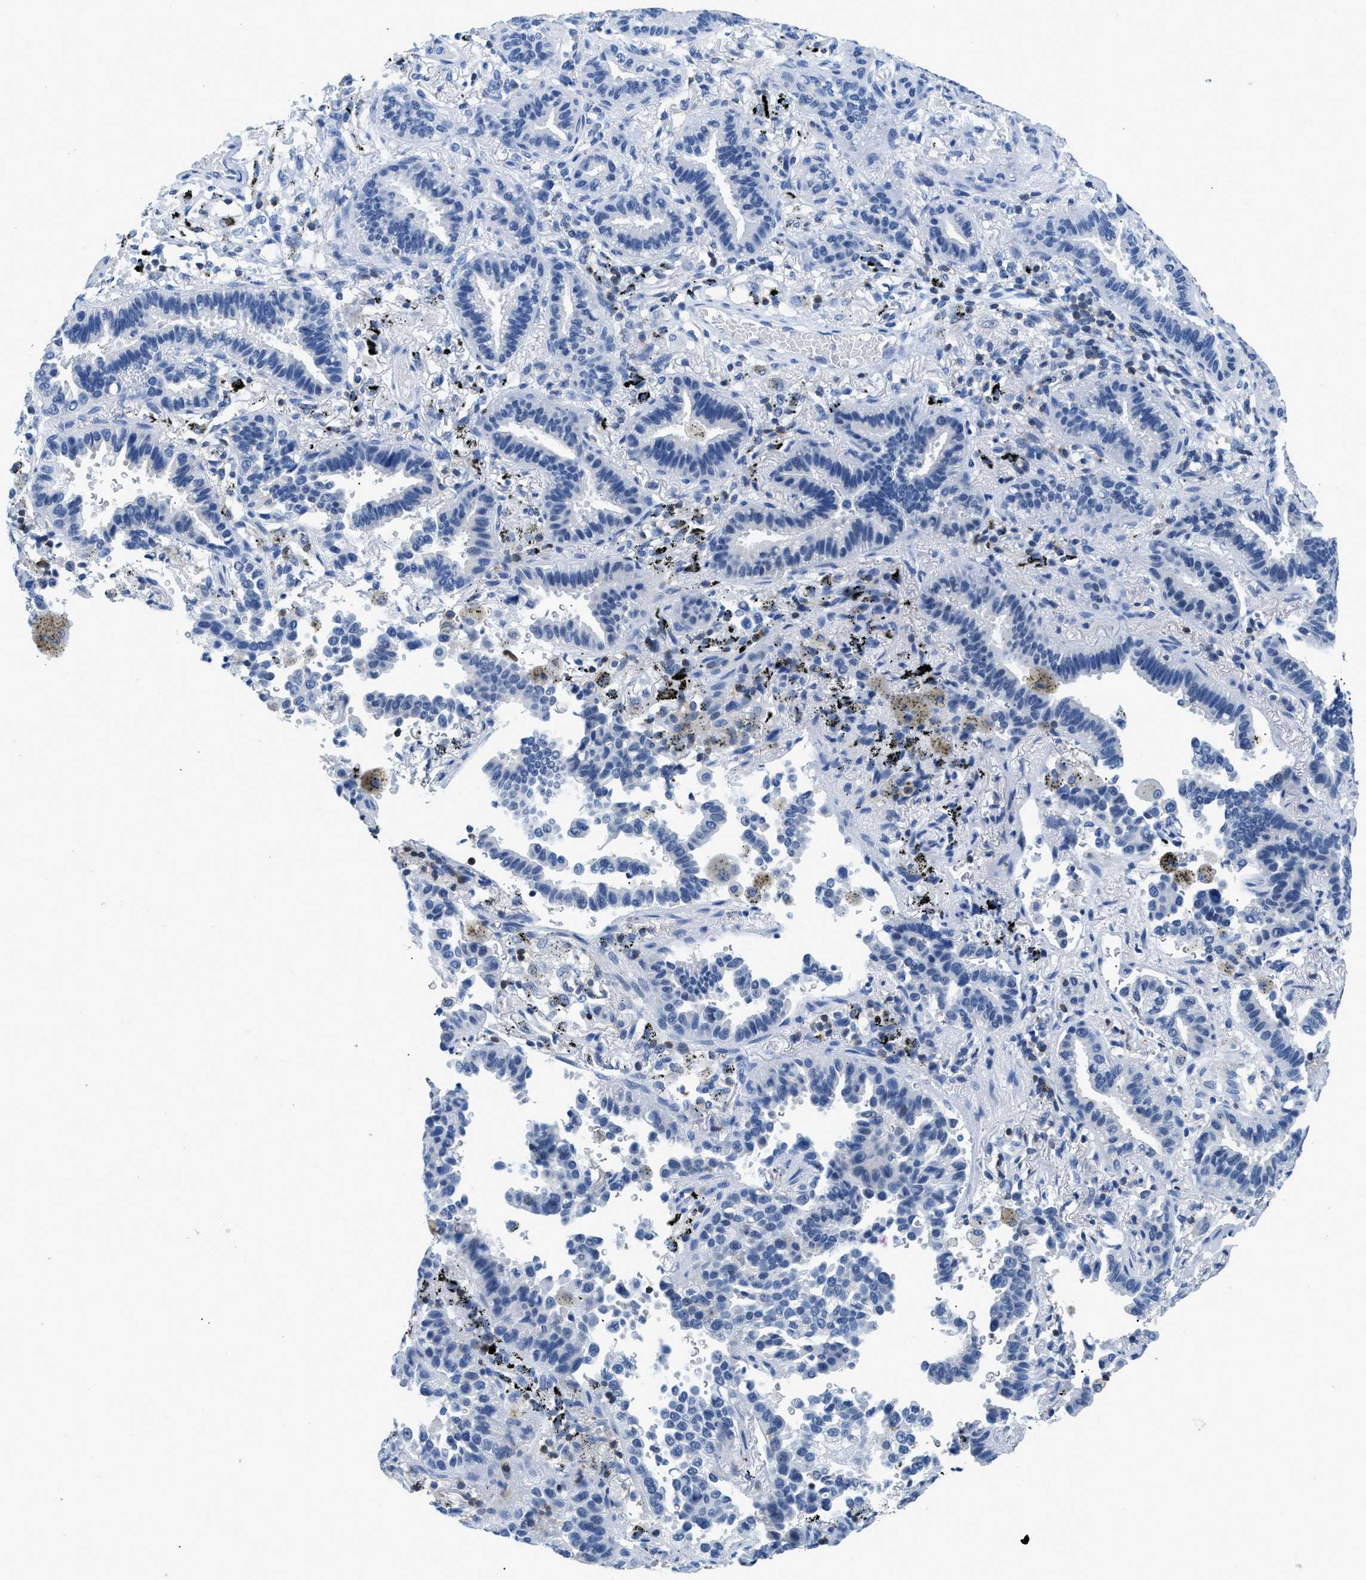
{"staining": {"intensity": "negative", "quantity": "none", "location": "none"}, "tissue": "lung cancer", "cell_type": "Tumor cells", "image_type": "cancer", "snomed": [{"axis": "morphology", "description": "Normal tissue, NOS"}, {"axis": "morphology", "description": "Adenocarcinoma, NOS"}, {"axis": "topography", "description": "Lung"}], "caption": "The photomicrograph reveals no significant staining in tumor cells of lung cancer.", "gene": "NFATC2", "patient": {"sex": "male", "age": 59}}